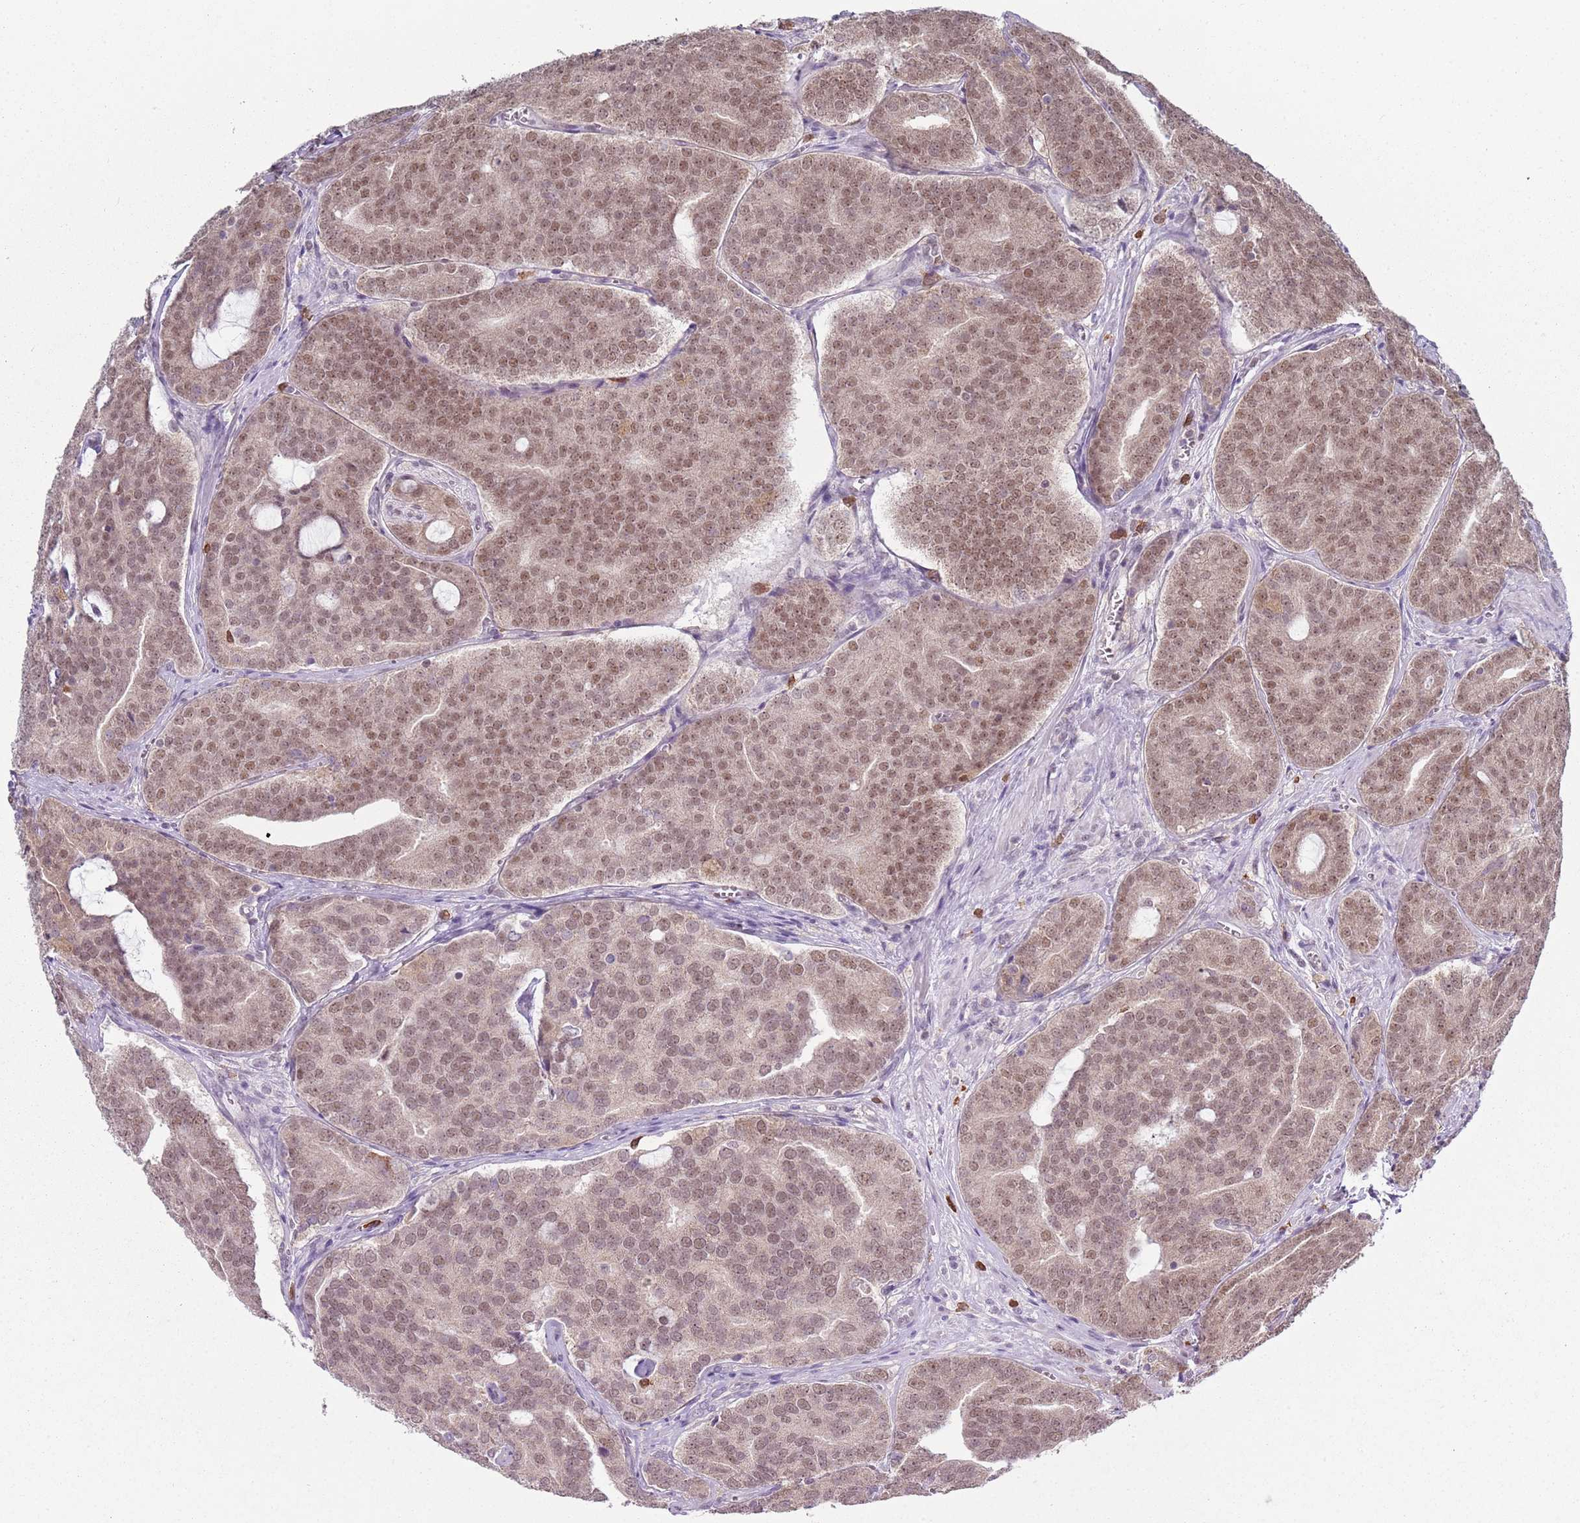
{"staining": {"intensity": "moderate", "quantity": ">75%", "location": "nuclear"}, "tissue": "prostate cancer", "cell_type": "Tumor cells", "image_type": "cancer", "snomed": [{"axis": "morphology", "description": "Adenocarcinoma, High grade"}, {"axis": "topography", "description": "Prostate"}], "caption": "The image exhibits immunohistochemical staining of prostate cancer. There is moderate nuclear expression is appreciated in approximately >75% of tumor cells. The protein is shown in brown color, while the nuclei are stained blue.", "gene": "SMARCAL1", "patient": {"sex": "male", "age": 55}}